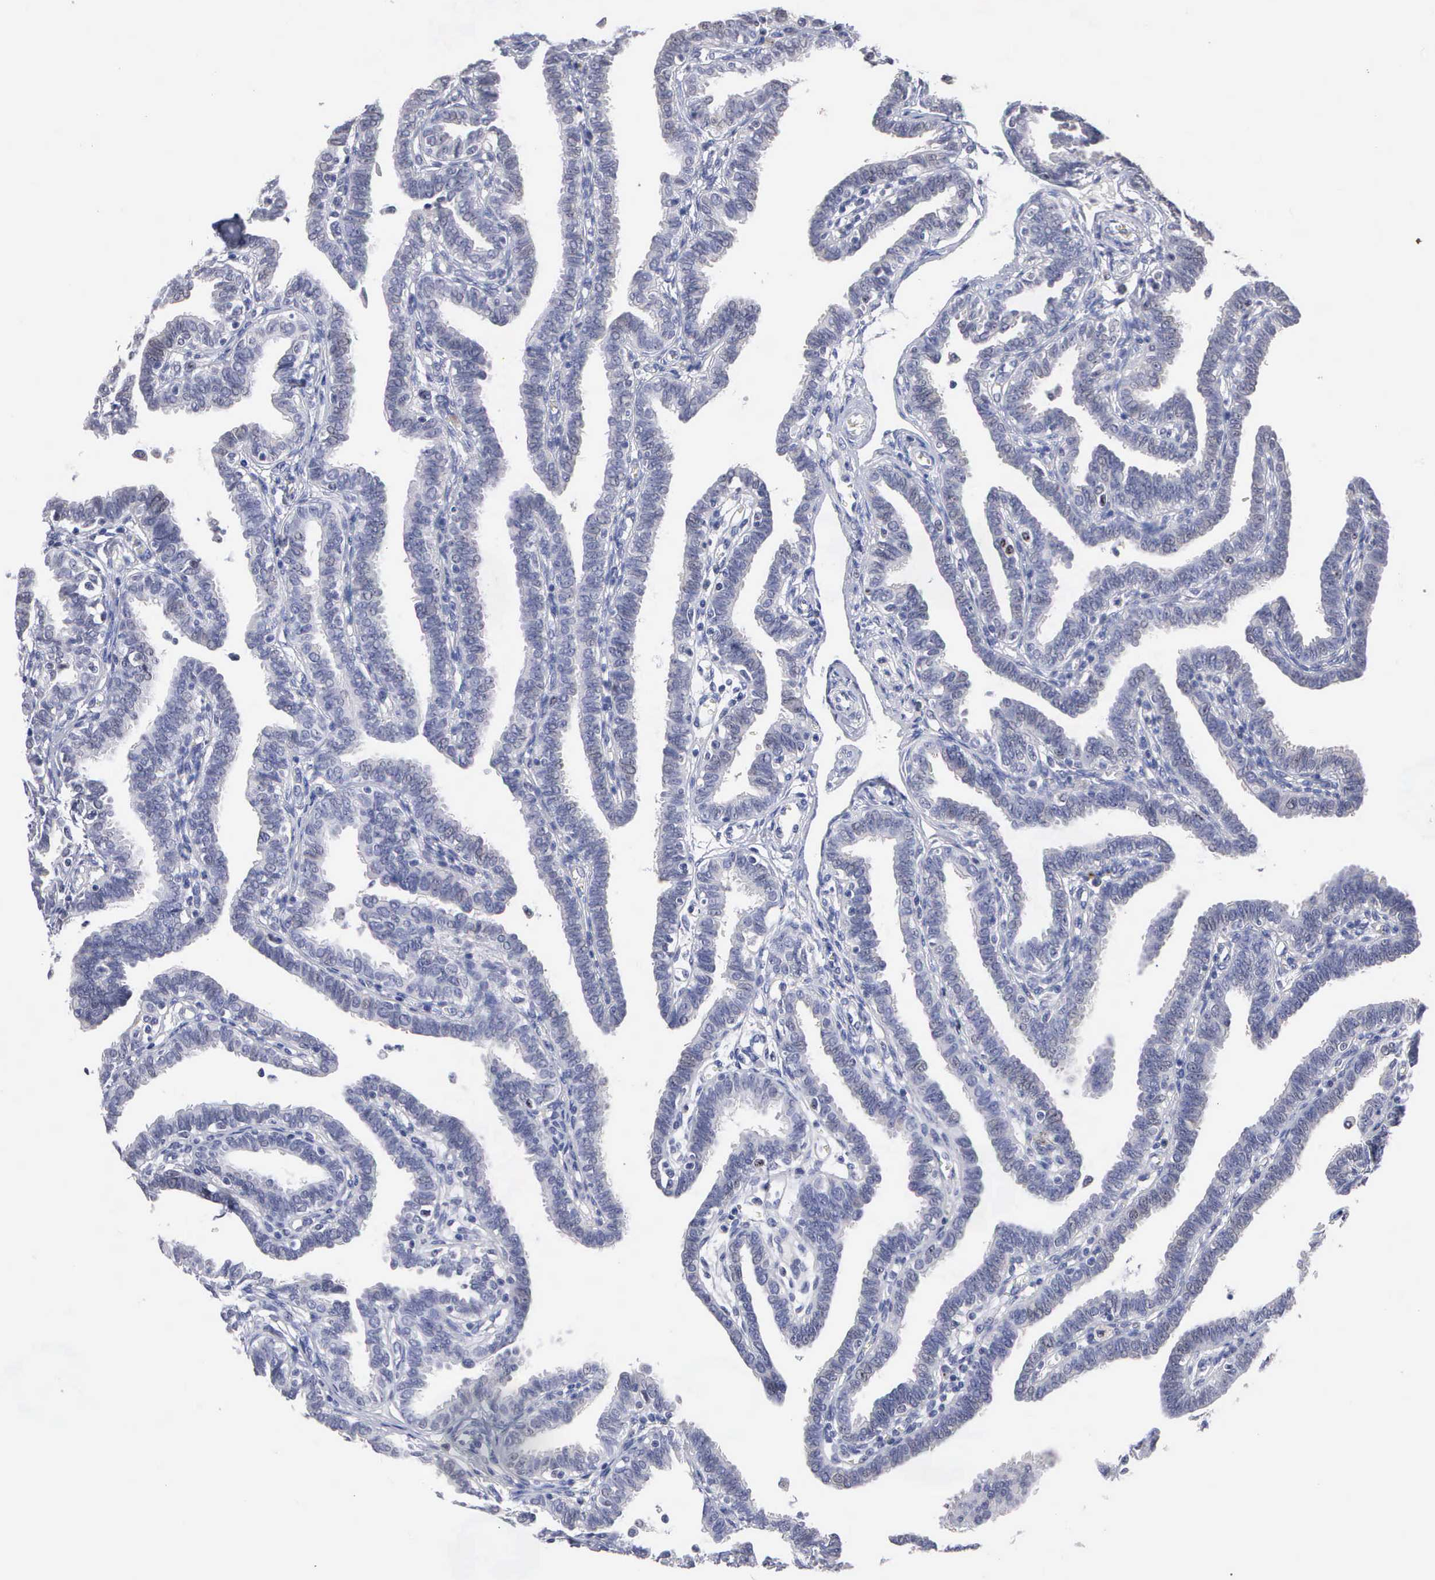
{"staining": {"intensity": "weak", "quantity": "<25%", "location": "nuclear"}, "tissue": "fallopian tube", "cell_type": "Glandular cells", "image_type": "normal", "snomed": [{"axis": "morphology", "description": "Normal tissue, NOS"}, {"axis": "topography", "description": "Fallopian tube"}], "caption": "The image exhibits no significant staining in glandular cells of fallopian tube.", "gene": "KDM6A", "patient": {"sex": "female", "age": 41}}